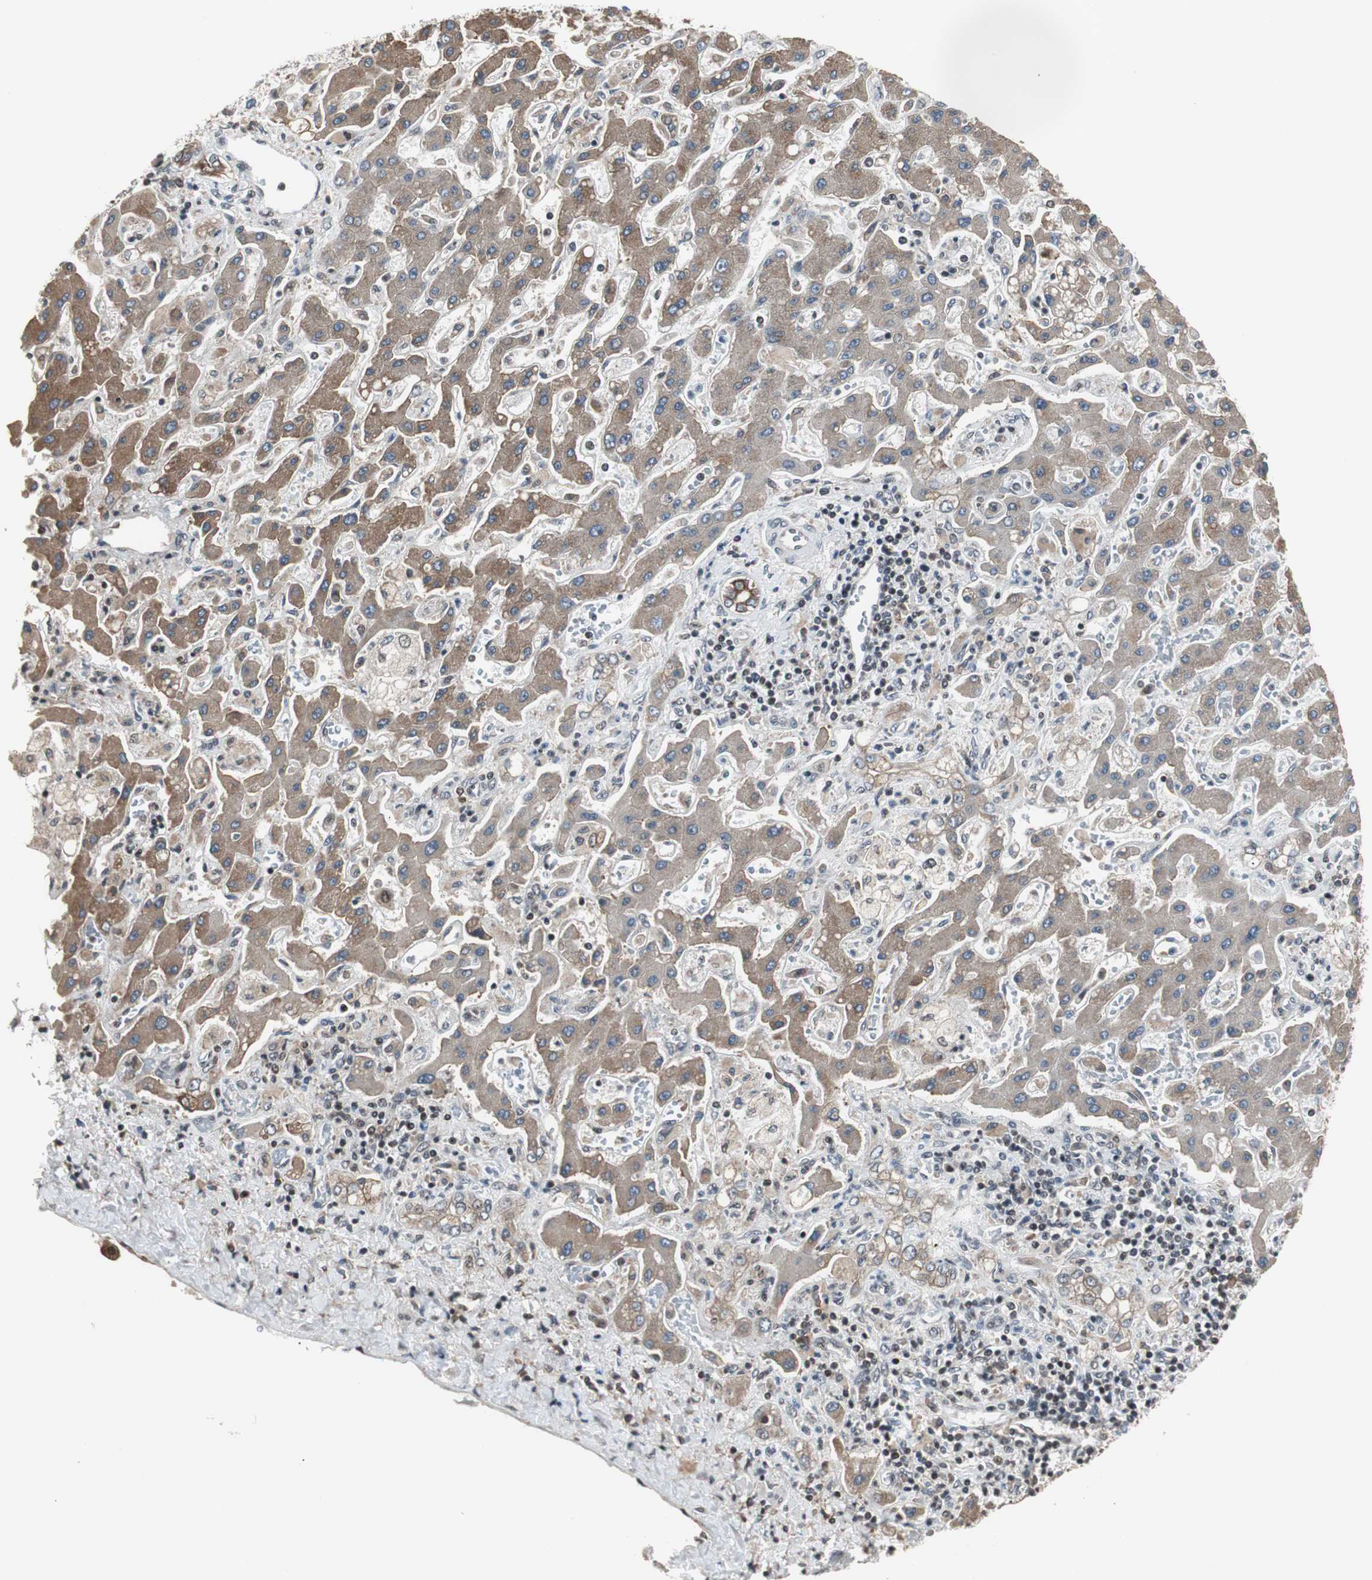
{"staining": {"intensity": "weak", "quantity": ">75%", "location": "cytoplasmic/membranous"}, "tissue": "liver cancer", "cell_type": "Tumor cells", "image_type": "cancer", "snomed": [{"axis": "morphology", "description": "Cholangiocarcinoma"}, {"axis": "topography", "description": "Liver"}], "caption": "The image demonstrates staining of liver cholangiocarcinoma, revealing weak cytoplasmic/membranous protein positivity (brown color) within tumor cells.", "gene": "TERF2IP", "patient": {"sex": "male", "age": 50}}